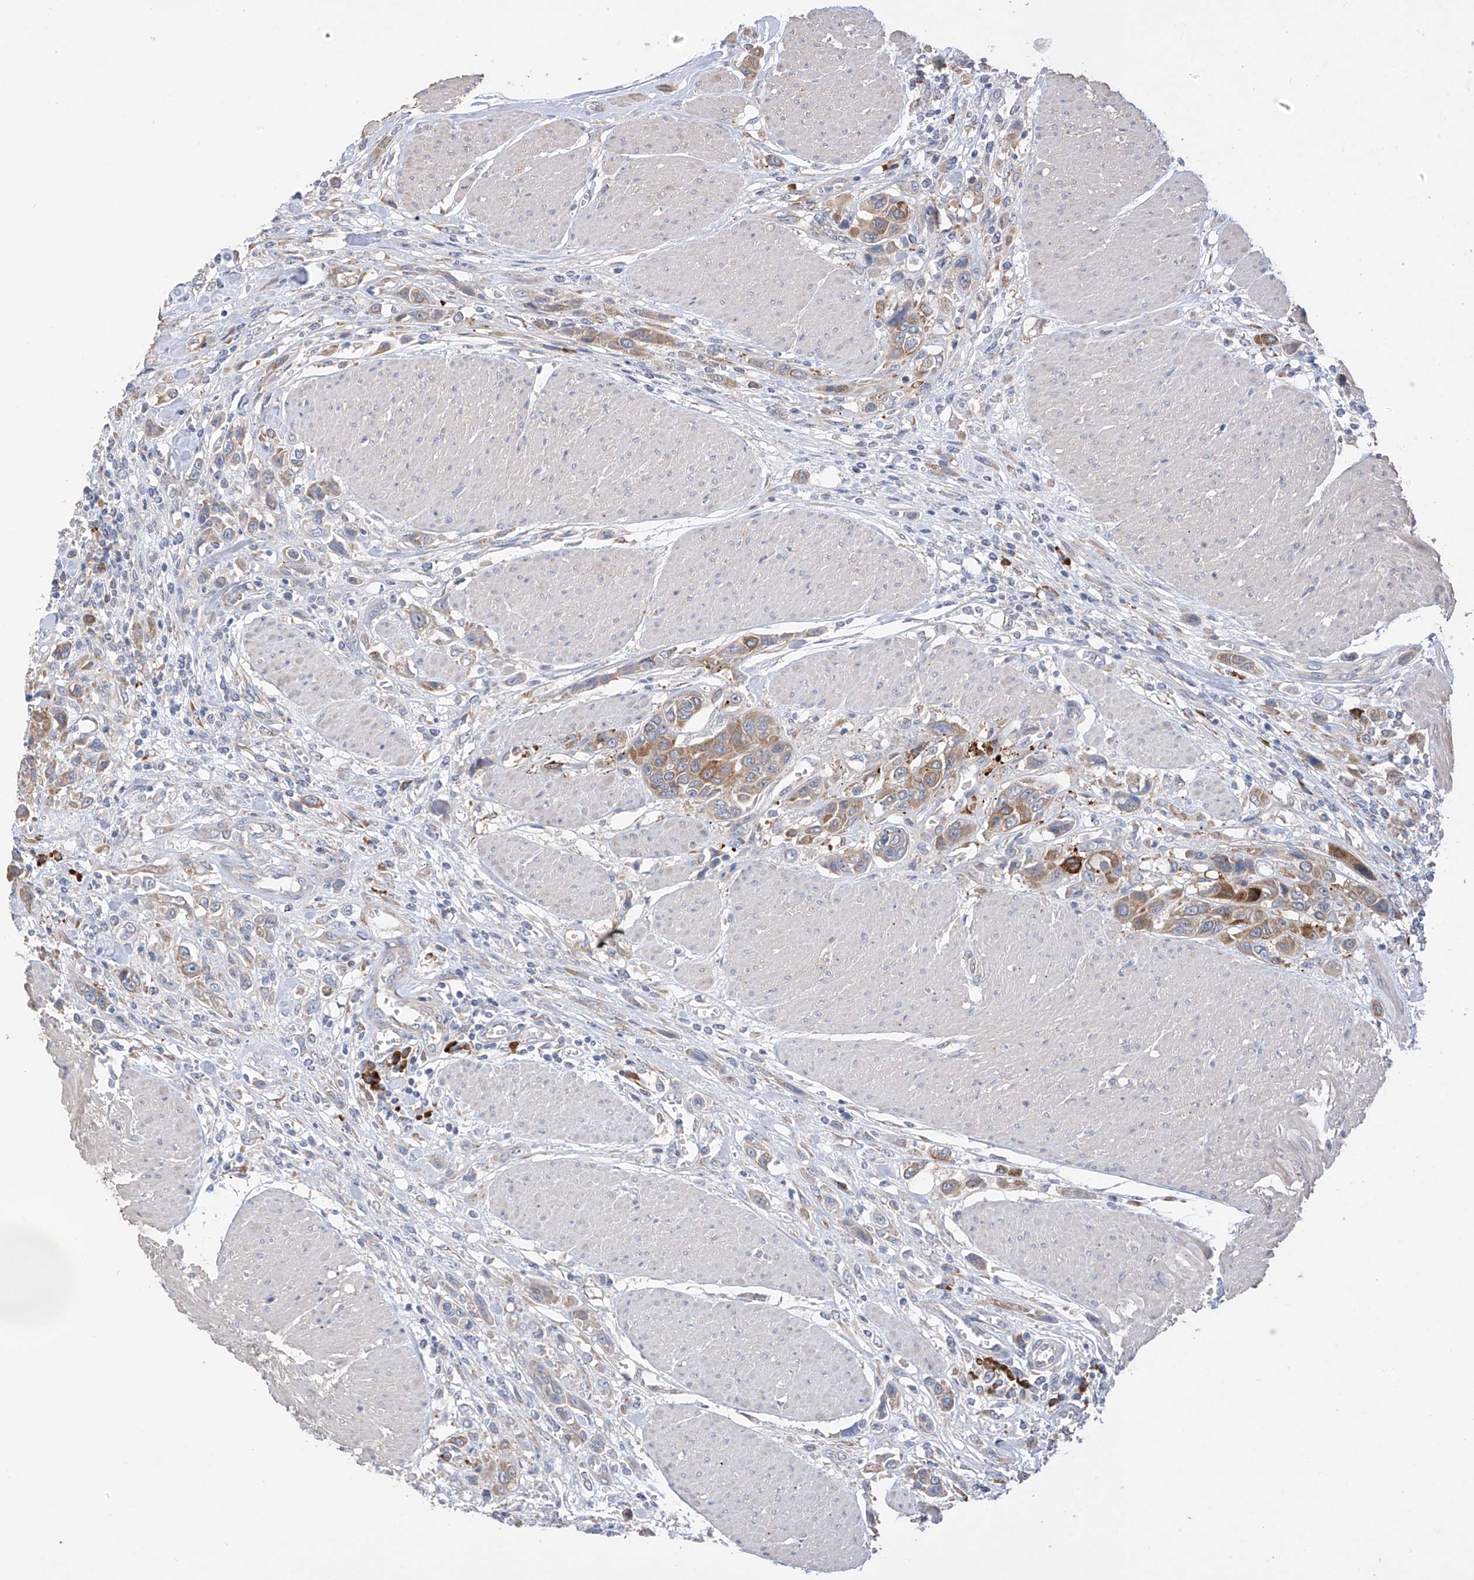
{"staining": {"intensity": "moderate", "quantity": "25%-75%", "location": "cytoplasmic/membranous"}, "tissue": "urothelial cancer", "cell_type": "Tumor cells", "image_type": "cancer", "snomed": [{"axis": "morphology", "description": "Urothelial carcinoma, High grade"}, {"axis": "topography", "description": "Urinary bladder"}], "caption": "Immunohistochemical staining of urothelial cancer demonstrates moderate cytoplasmic/membranous protein expression in approximately 25%-75% of tumor cells.", "gene": "REC8", "patient": {"sex": "male", "age": 50}}